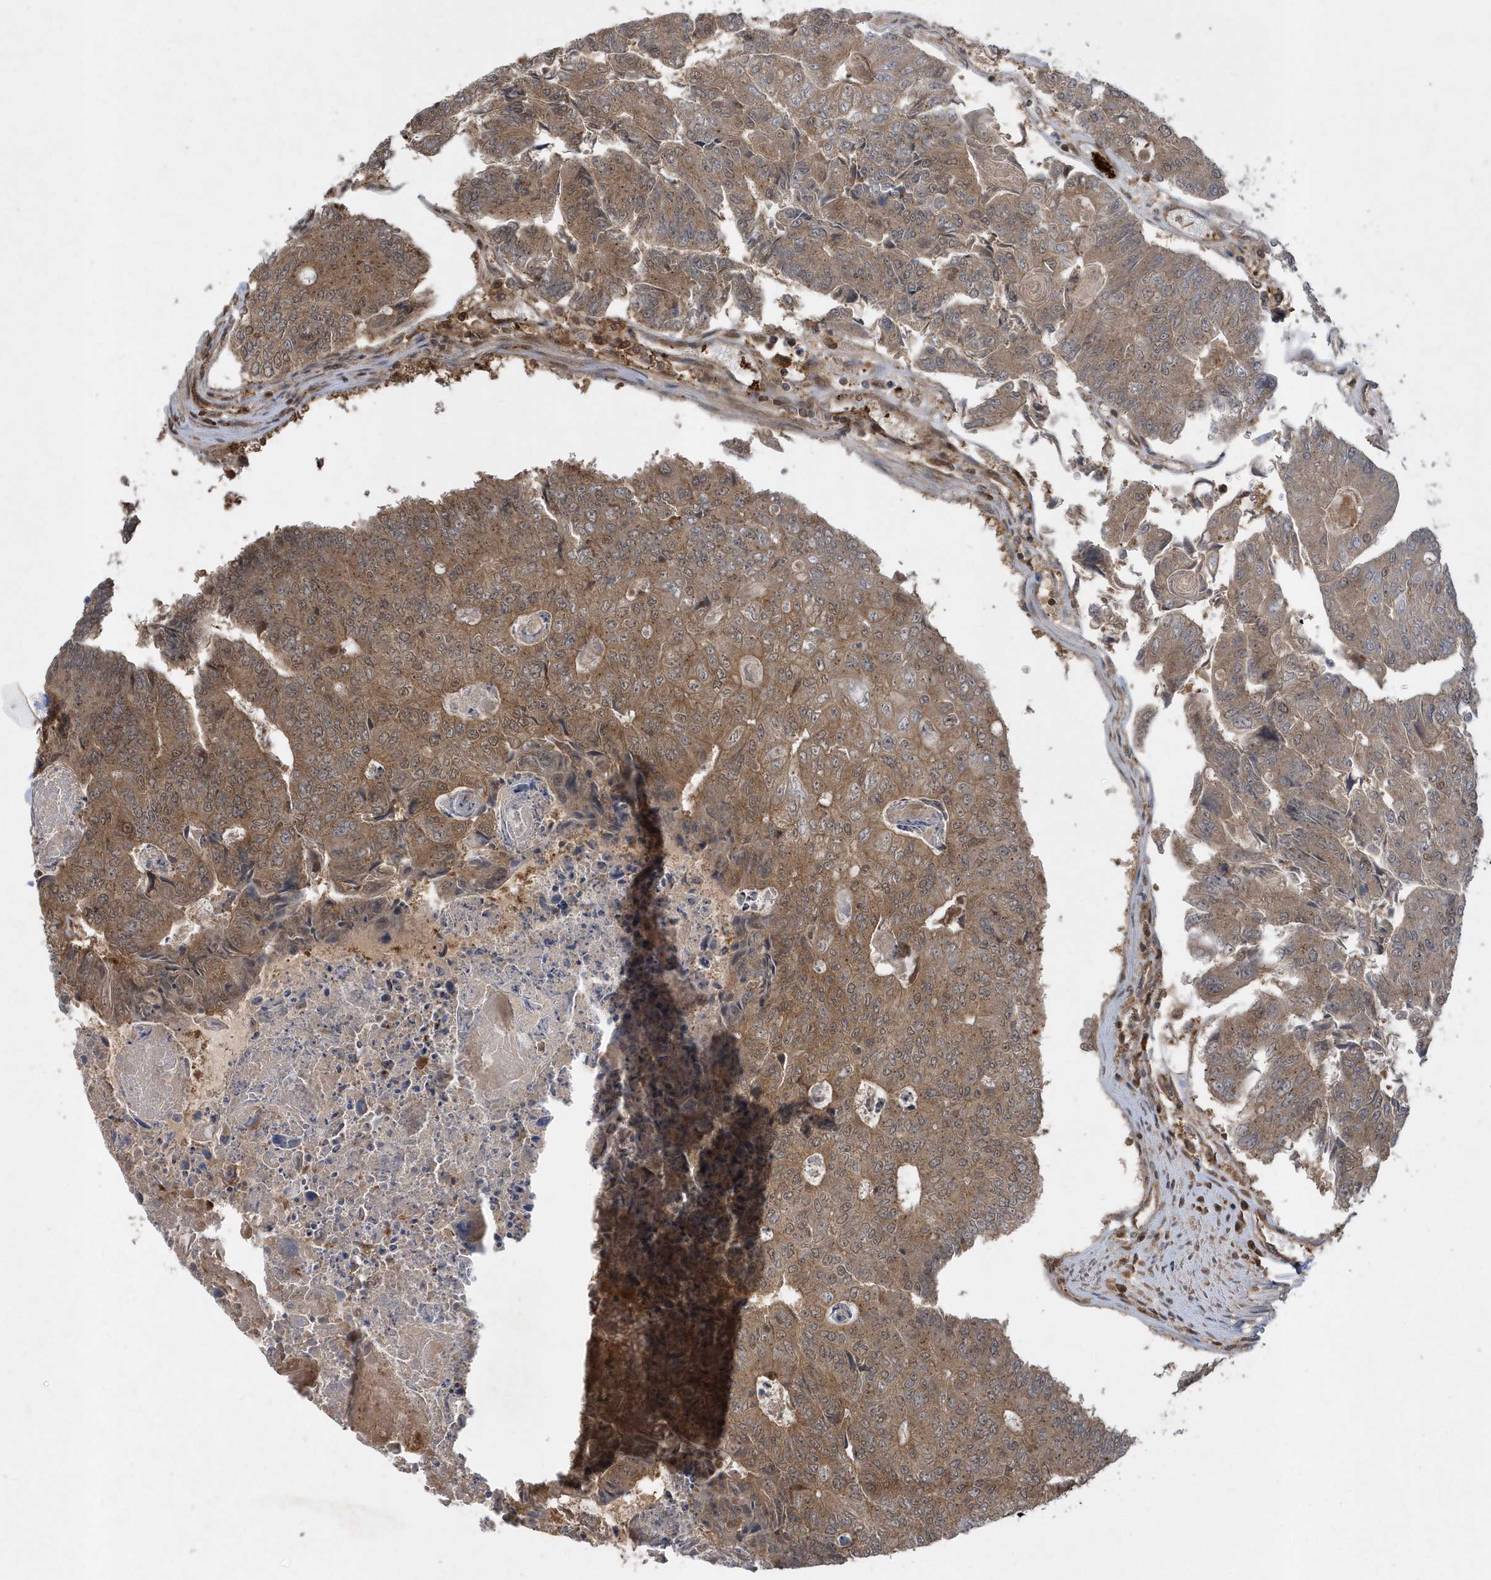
{"staining": {"intensity": "moderate", "quantity": ">75%", "location": "cytoplasmic/membranous,nuclear"}, "tissue": "colorectal cancer", "cell_type": "Tumor cells", "image_type": "cancer", "snomed": [{"axis": "morphology", "description": "Adenocarcinoma, NOS"}, {"axis": "topography", "description": "Colon"}], "caption": "Immunohistochemical staining of human colorectal cancer shows medium levels of moderate cytoplasmic/membranous and nuclear protein expression in about >75% of tumor cells. Nuclei are stained in blue.", "gene": "ACYP1", "patient": {"sex": "female", "age": 67}}